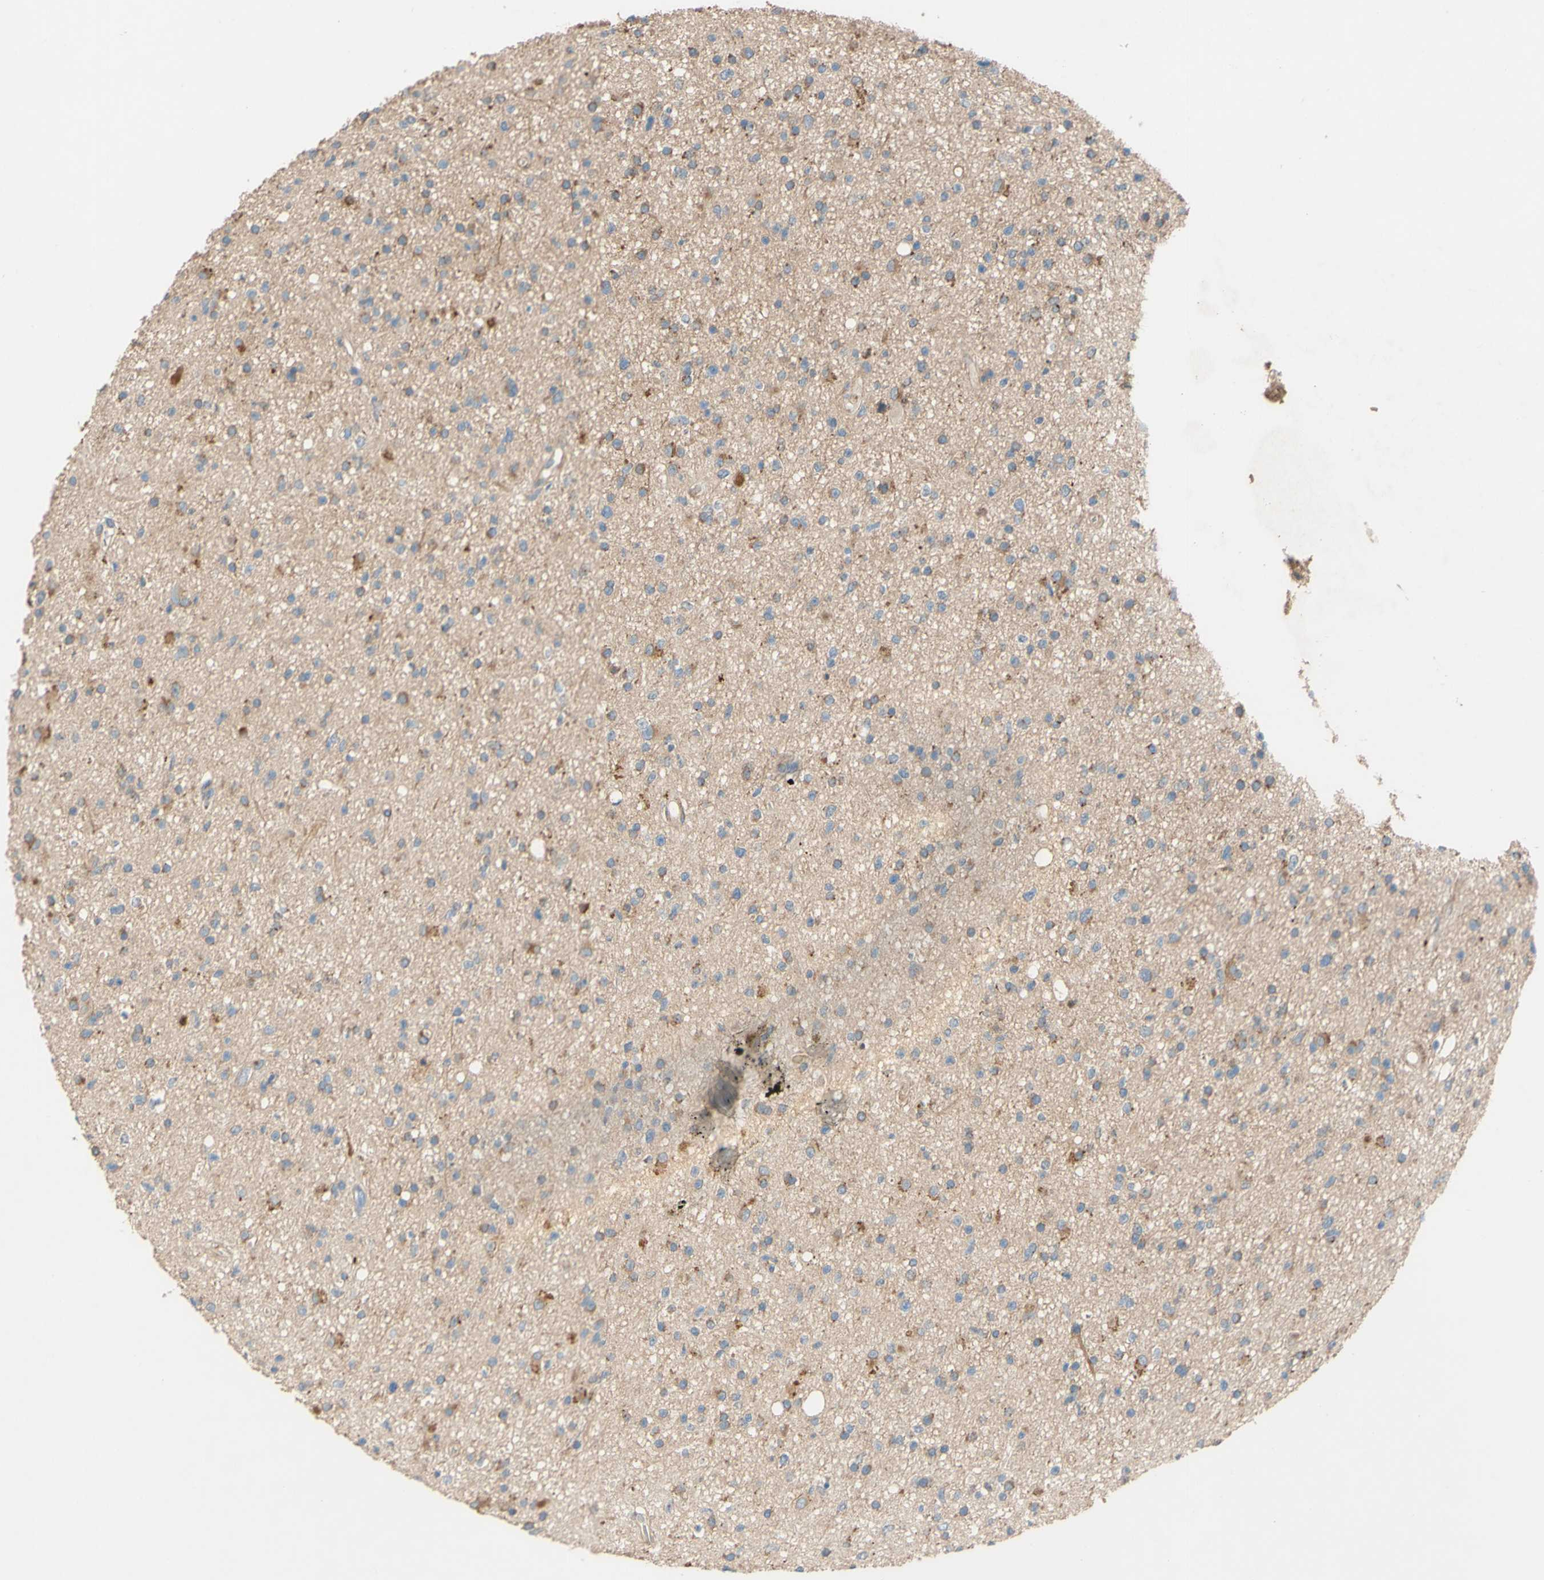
{"staining": {"intensity": "moderate", "quantity": "<25%", "location": "cytoplasmic/membranous"}, "tissue": "glioma", "cell_type": "Tumor cells", "image_type": "cancer", "snomed": [{"axis": "morphology", "description": "Glioma, malignant, High grade"}, {"axis": "topography", "description": "Brain"}], "caption": "Protein staining of glioma tissue exhibits moderate cytoplasmic/membranous expression in about <25% of tumor cells.", "gene": "DKK3", "patient": {"sex": "male", "age": 33}}